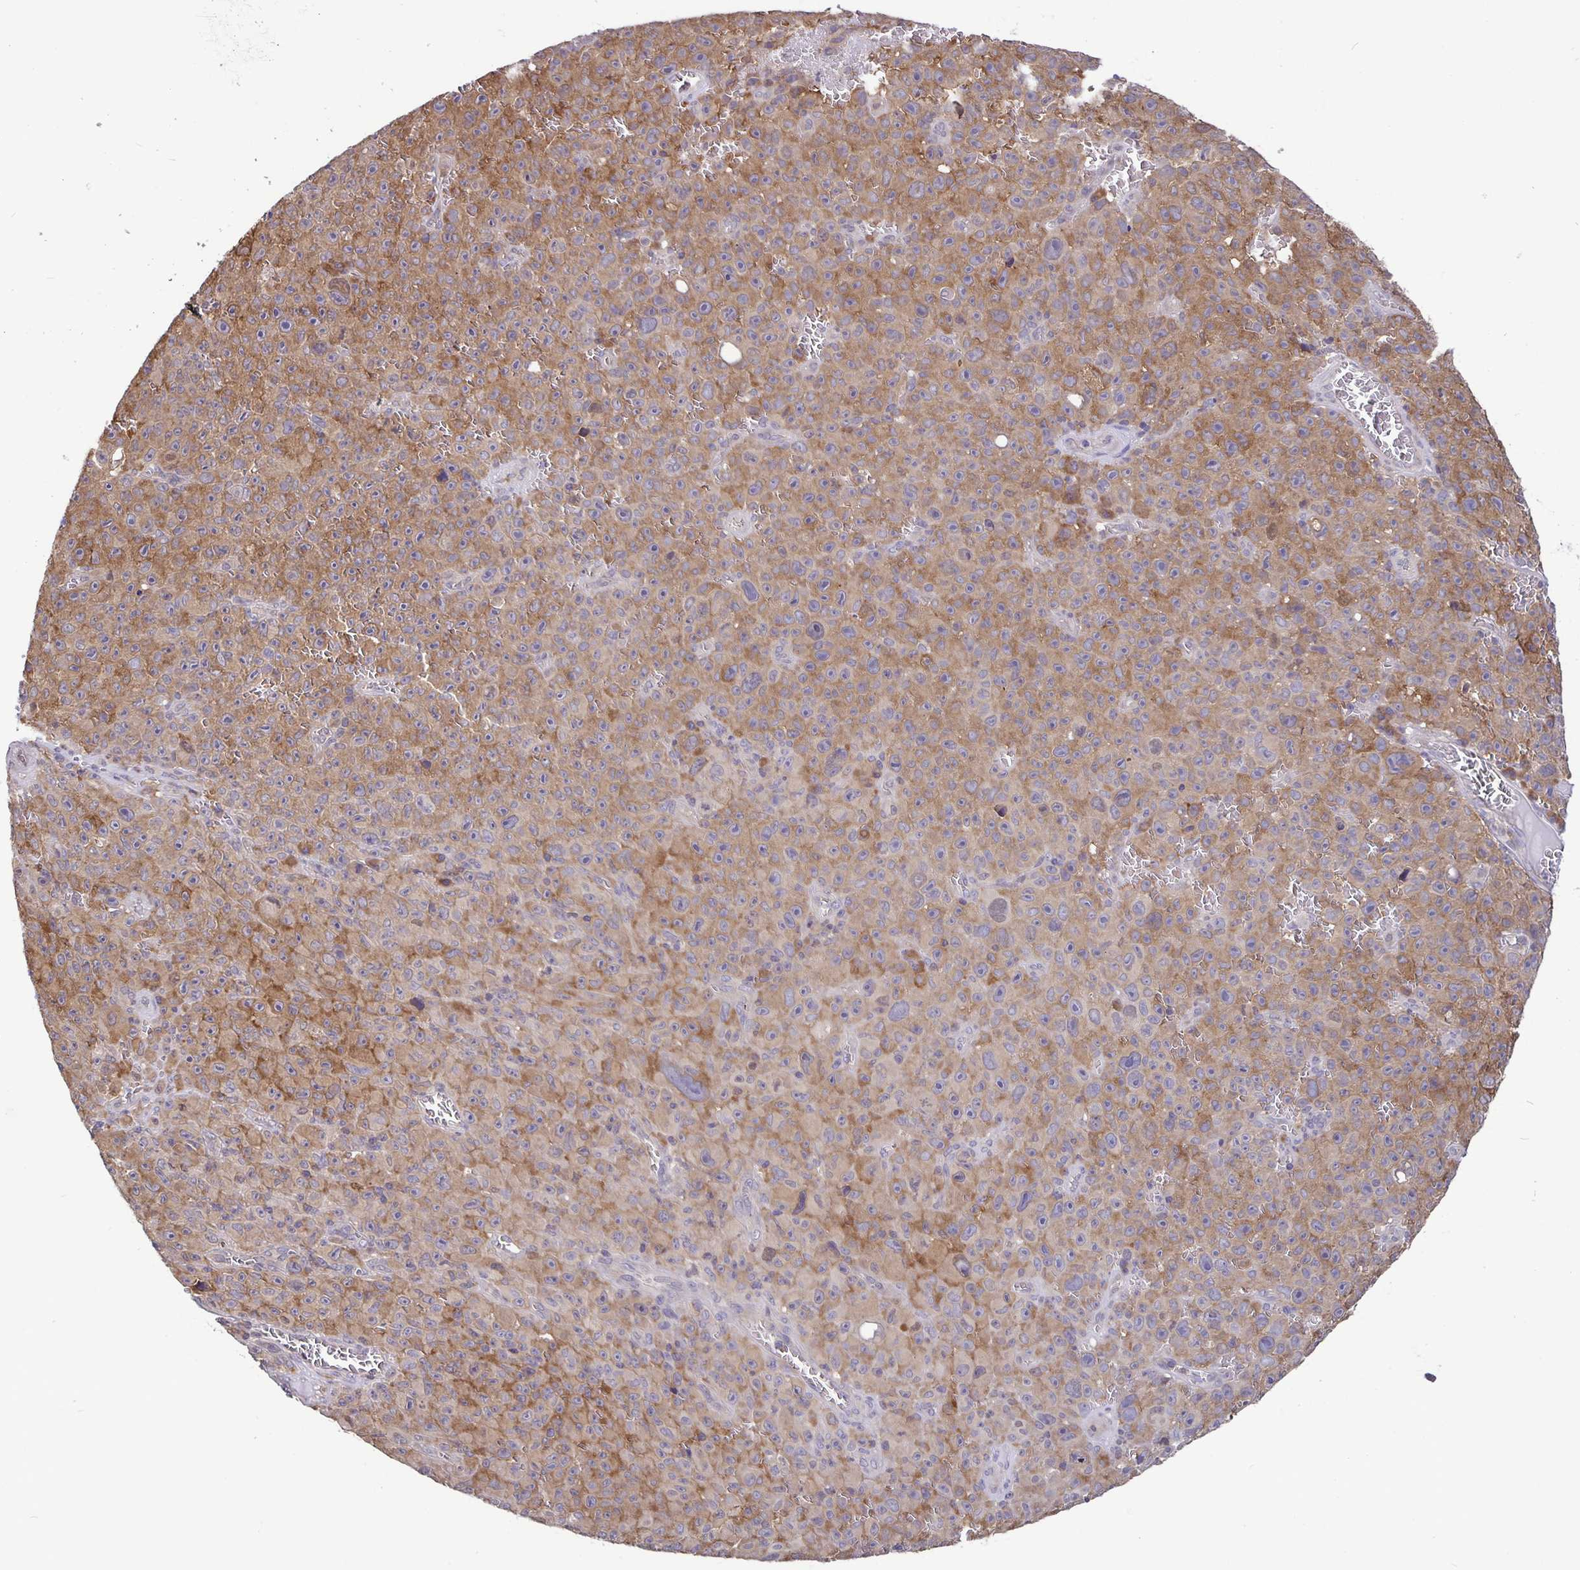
{"staining": {"intensity": "moderate", "quantity": "25%-75%", "location": "cytoplasmic/membranous"}, "tissue": "melanoma", "cell_type": "Tumor cells", "image_type": "cancer", "snomed": [{"axis": "morphology", "description": "Malignant melanoma, NOS"}, {"axis": "topography", "description": "Skin"}], "caption": "Human melanoma stained with a brown dye reveals moderate cytoplasmic/membranous positive staining in about 25%-75% of tumor cells.", "gene": "FEM1C", "patient": {"sex": "female", "age": 82}}